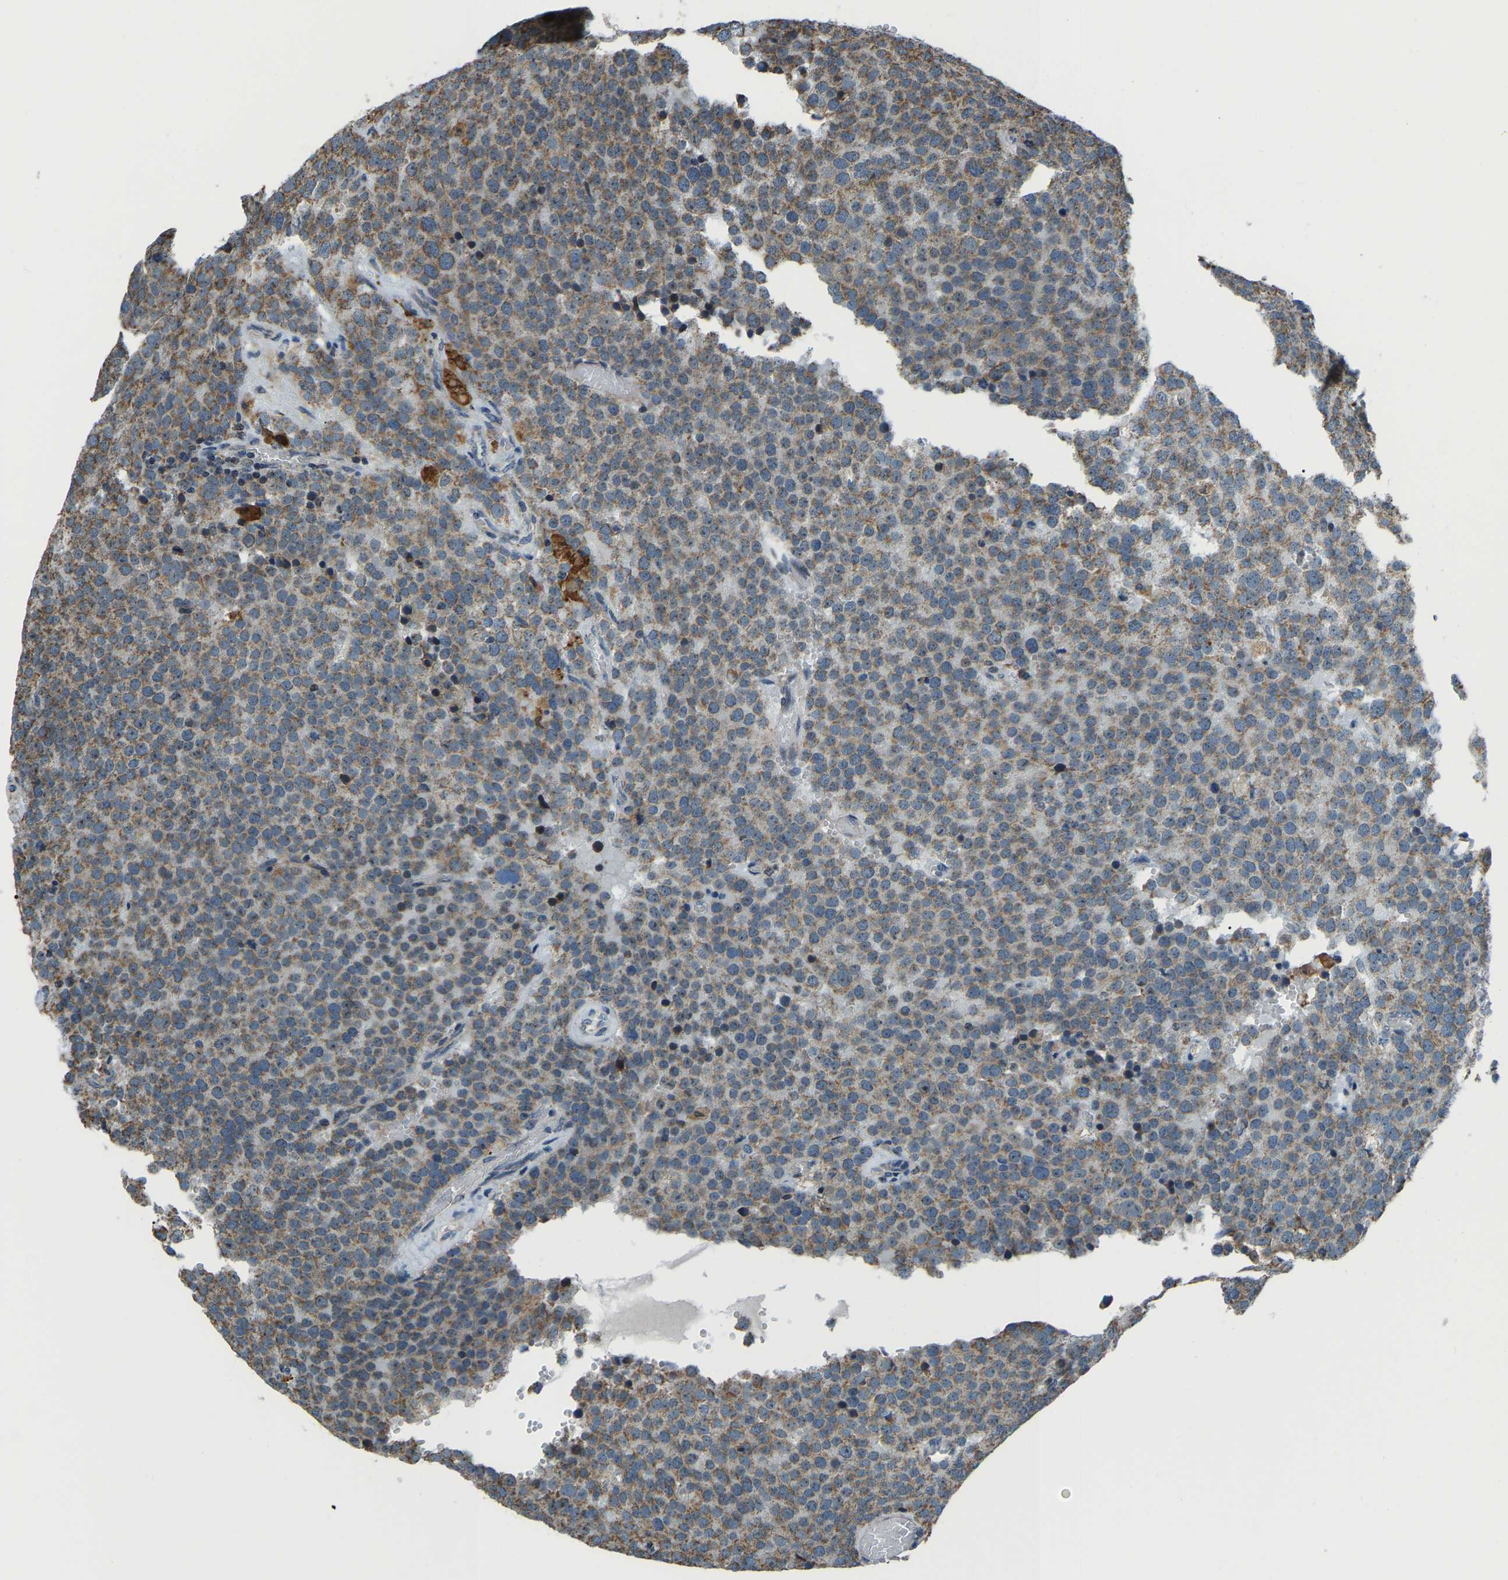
{"staining": {"intensity": "moderate", "quantity": "25%-75%", "location": "cytoplasmic/membranous"}, "tissue": "testis cancer", "cell_type": "Tumor cells", "image_type": "cancer", "snomed": [{"axis": "morphology", "description": "Normal tissue, NOS"}, {"axis": "morphology", "description": "Seminoma, NOS"}, {"axis": "topography", "description": "Testis"}], "caption": "Immunohistochemistry micrograph of human testis seminoma stained for a protein (brown), which shows medium levels of moderate cytoplasmic/membranous staining in approximately 25%-75% of tumor cells.", "gene": "RBM33", "patient": {"sex": "male", "age": 71}}